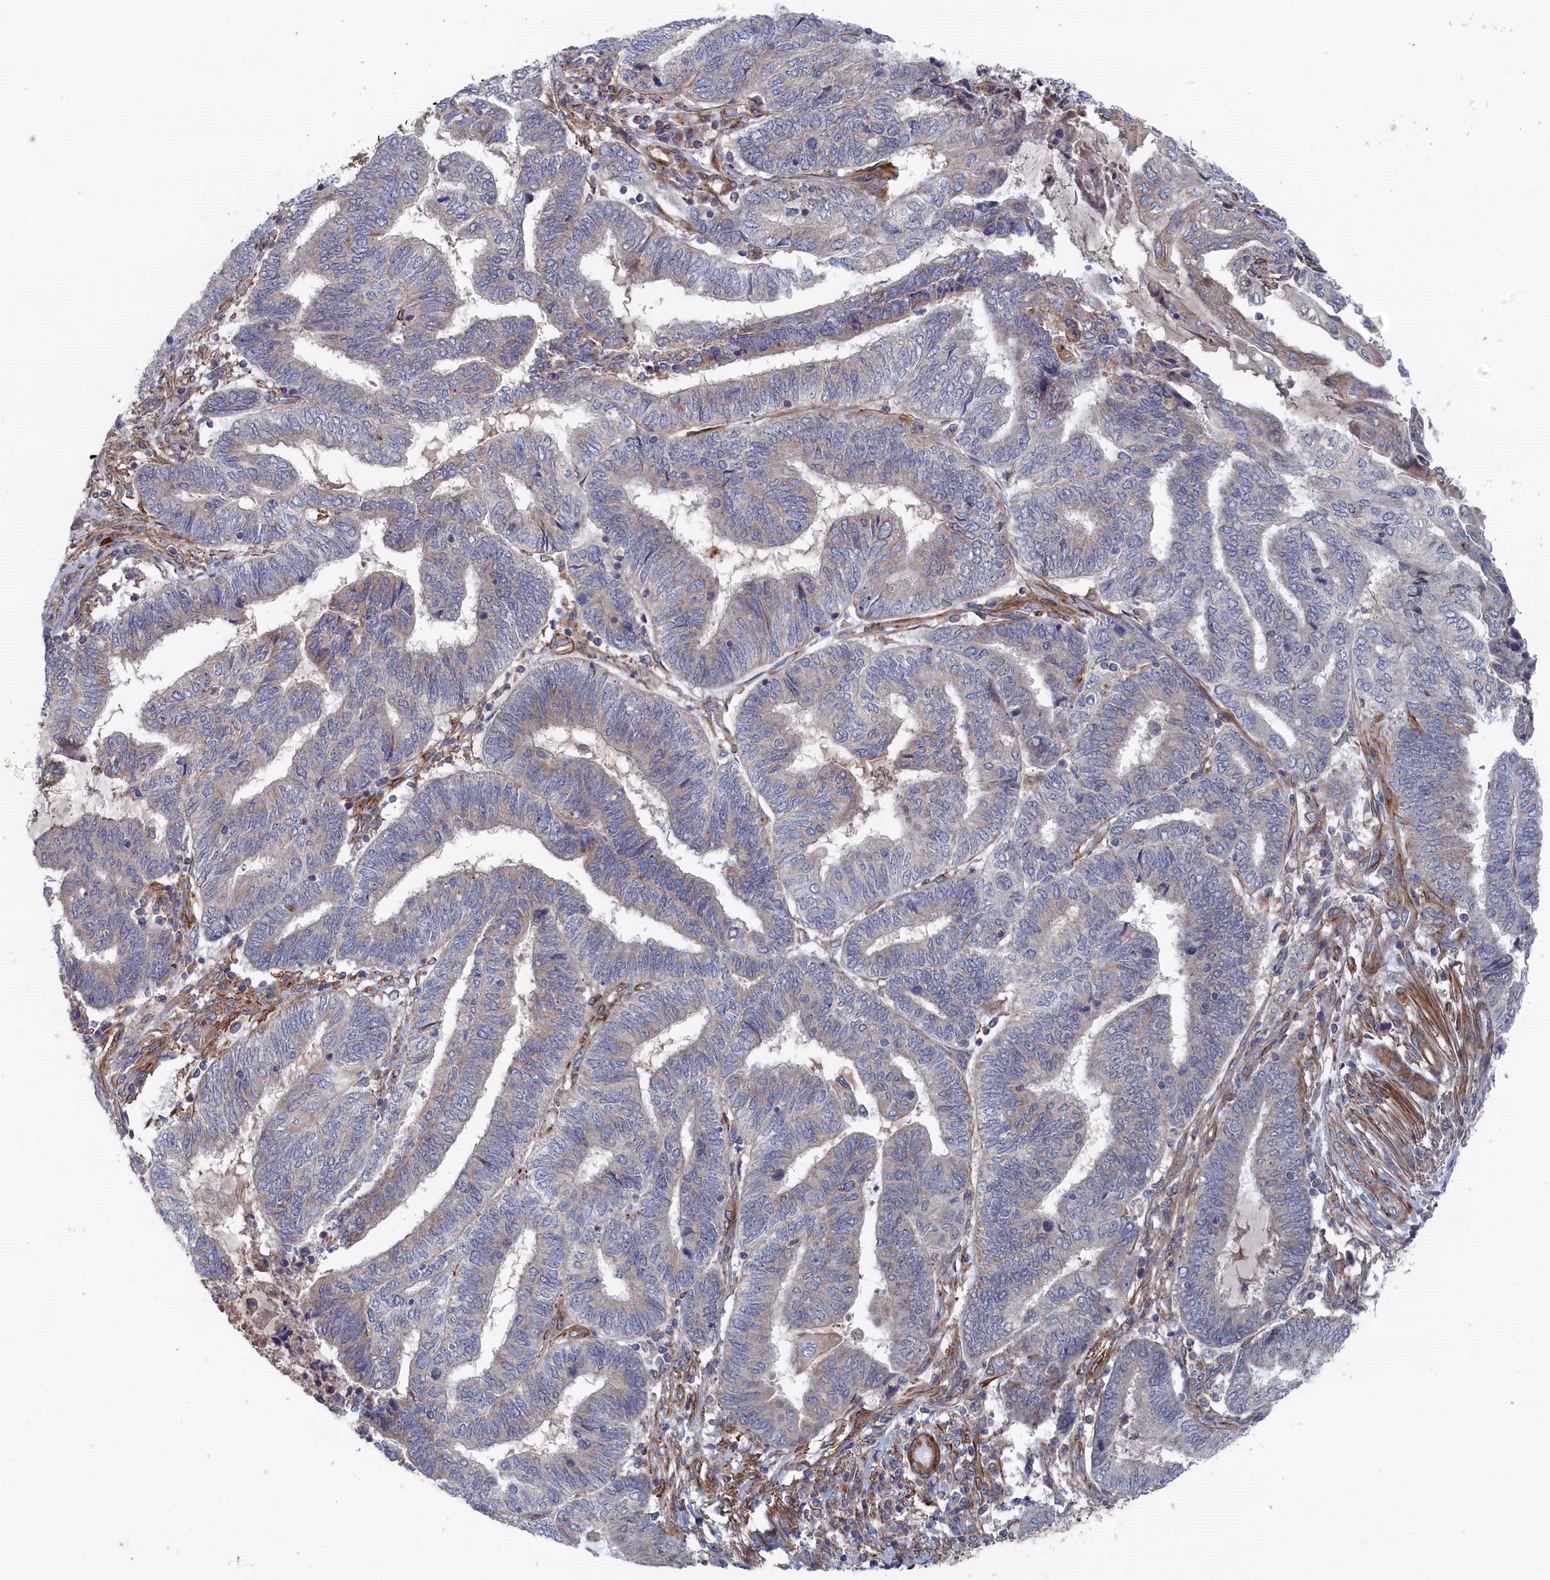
{"staining": {"intensity": "weak", "quantity": "<25%", "location": "cytoplasmic/membranous"}, "tissue": "endometrial cancer", "cell_type": "Tumor cells", "image_type": "cancer", "snomed": [{"axis": "morphology", "description": "Adenocarcinoma, NOS"}, {"axis": "topography", "description": "Uterus"}, {"axis": "topography", "description": "Endometrium"}], "caption": "An immunohistochemistry (IHC) image of endometrial cancer is shown. There is no staining in tumor cells of endometrial cancer.", "gene": "FILIP1L", "patient": {"sex": "female", "age": 70}}